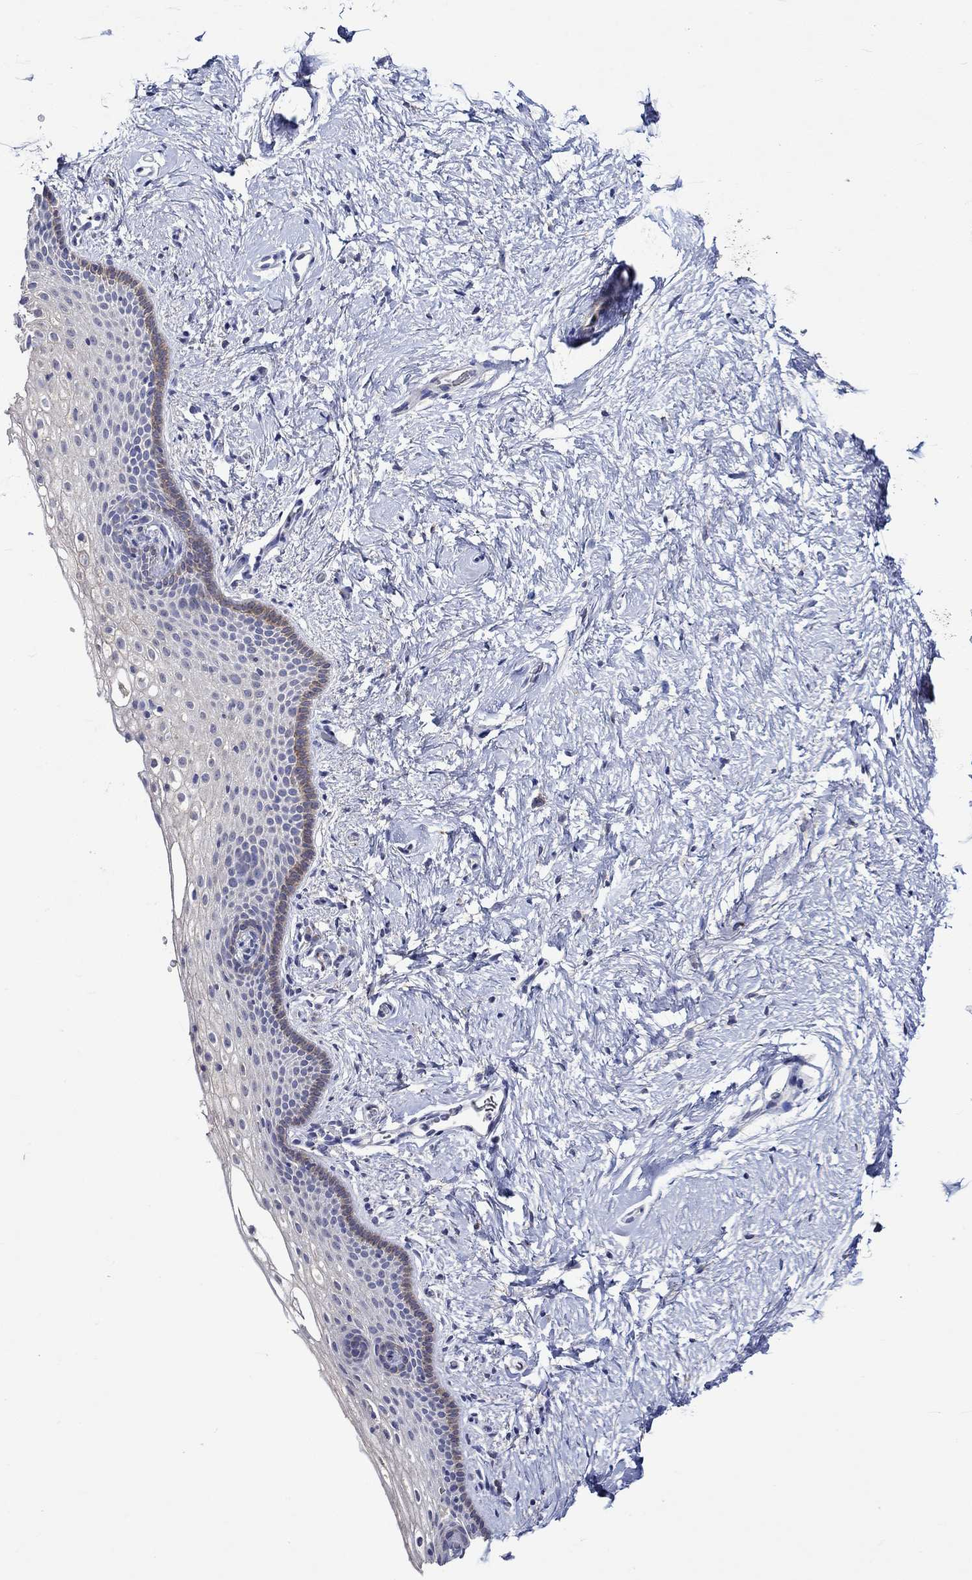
{"staining": {"intensity": "weak", "quantity": "25%-75%", "location": "cytoplasmic/membranous"}, "tissue": "vagina", "cell_type": "Squamous epithelial cells", "image_type": "normal", "snomed": [{"axis": "morphology", "description": "Normal tissue, NOS"}, {"axis": "topography", "description": "Vagina"}], "caption": "Weak cytoplasmic/membranous expression is appreciated in about 25%-75% of squamous epithelial cells in benign vagina.", "gene": "CRYAB", "patient": {"sex": "female", "age": 61}}